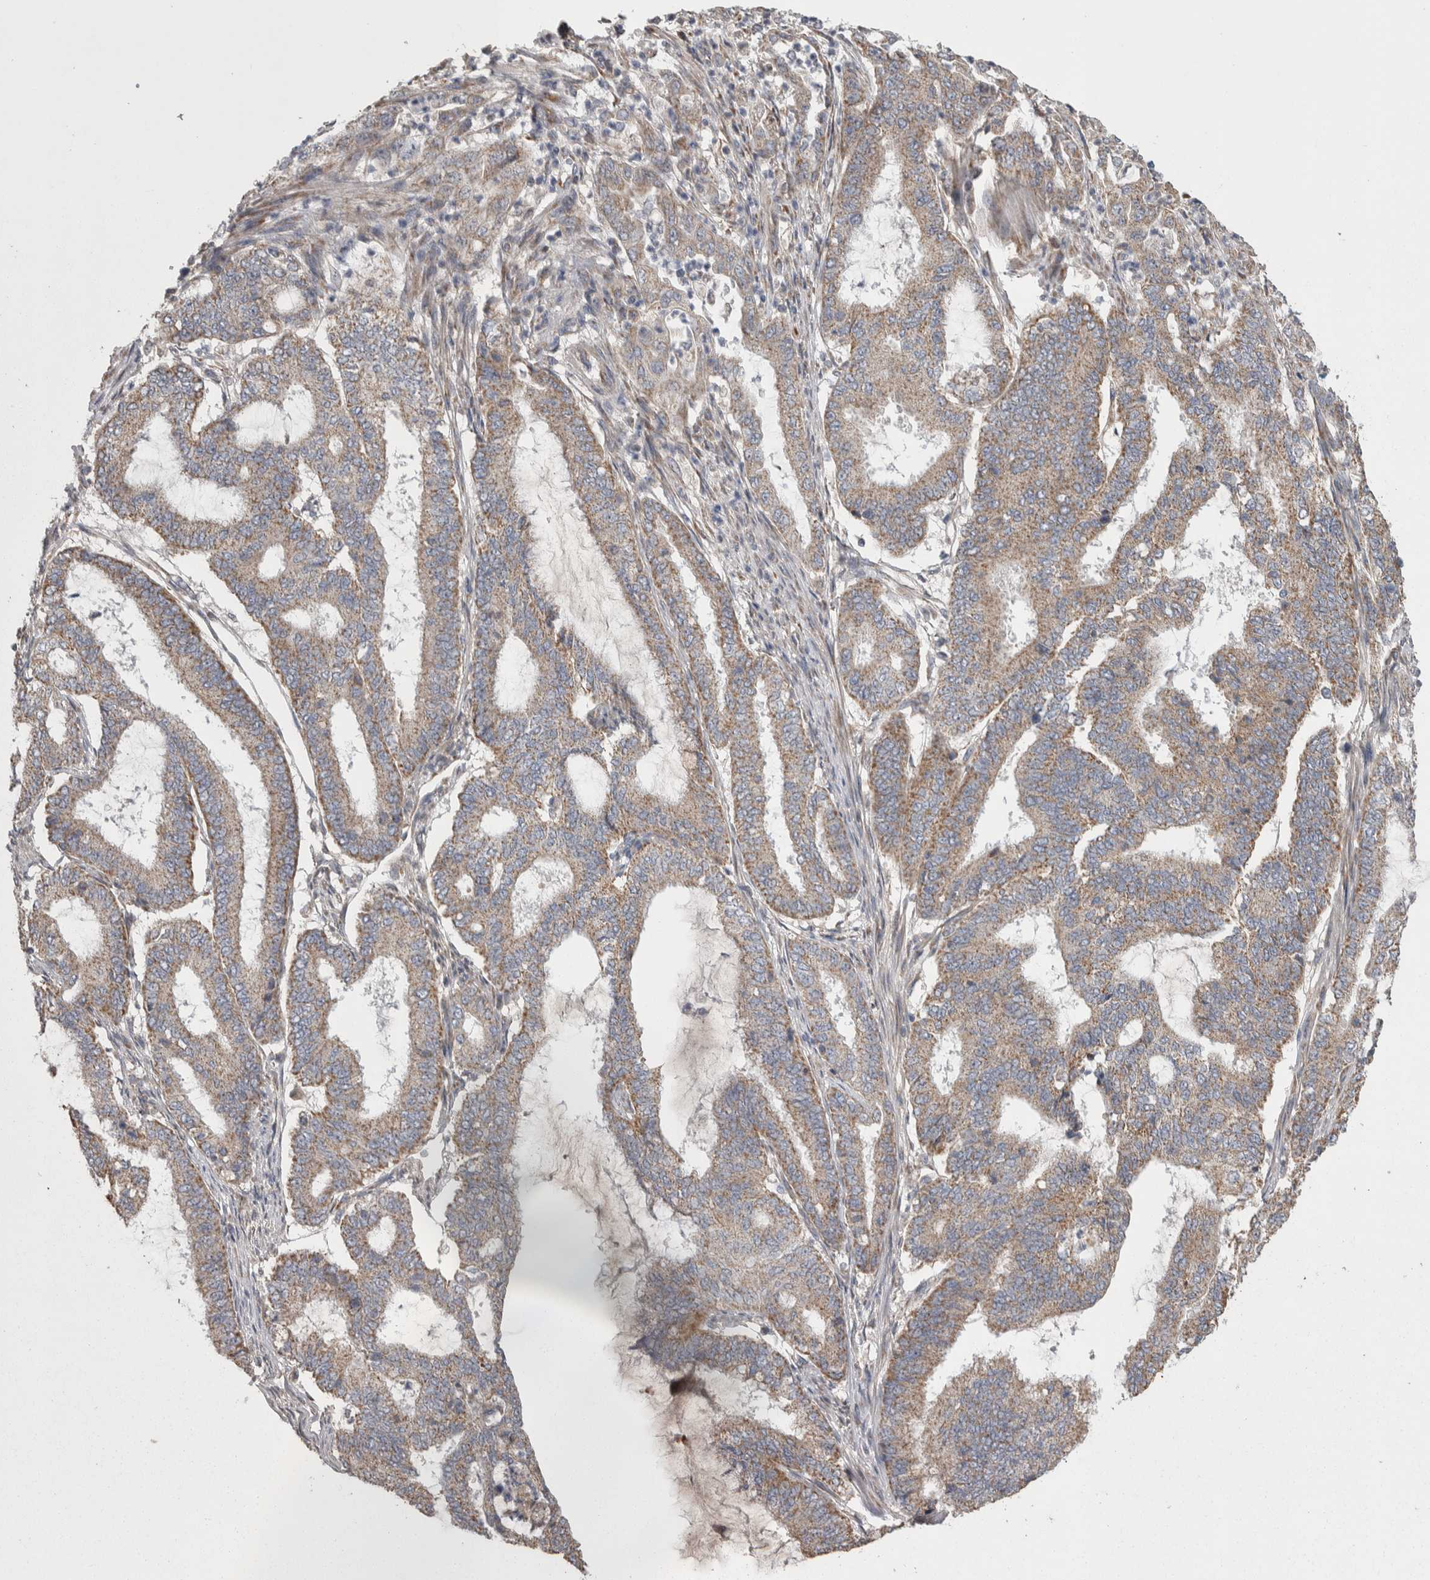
{"staining": {"intensity": "weak", "quantity": ">75%", "location": "cytoplasmic/membranous"}, "tissue": "endometrial cancer", "cell_type": "Tumor cells", "image_type": "cancer", "snomed": [{"axis": "morphology", "description": "Adenocarcinoma, NOS"}, {"axis": "topography", "description": "Endometrium"}], "caption": "Protein staining of endometrial adenocarcinoma tissue shows weak cytoplasmic/membranous expression in about >75% of tumor cells. Nuclei are stained in blue.", "gene": "SCO1", "patient": {"sex": "female", "age": 51}}